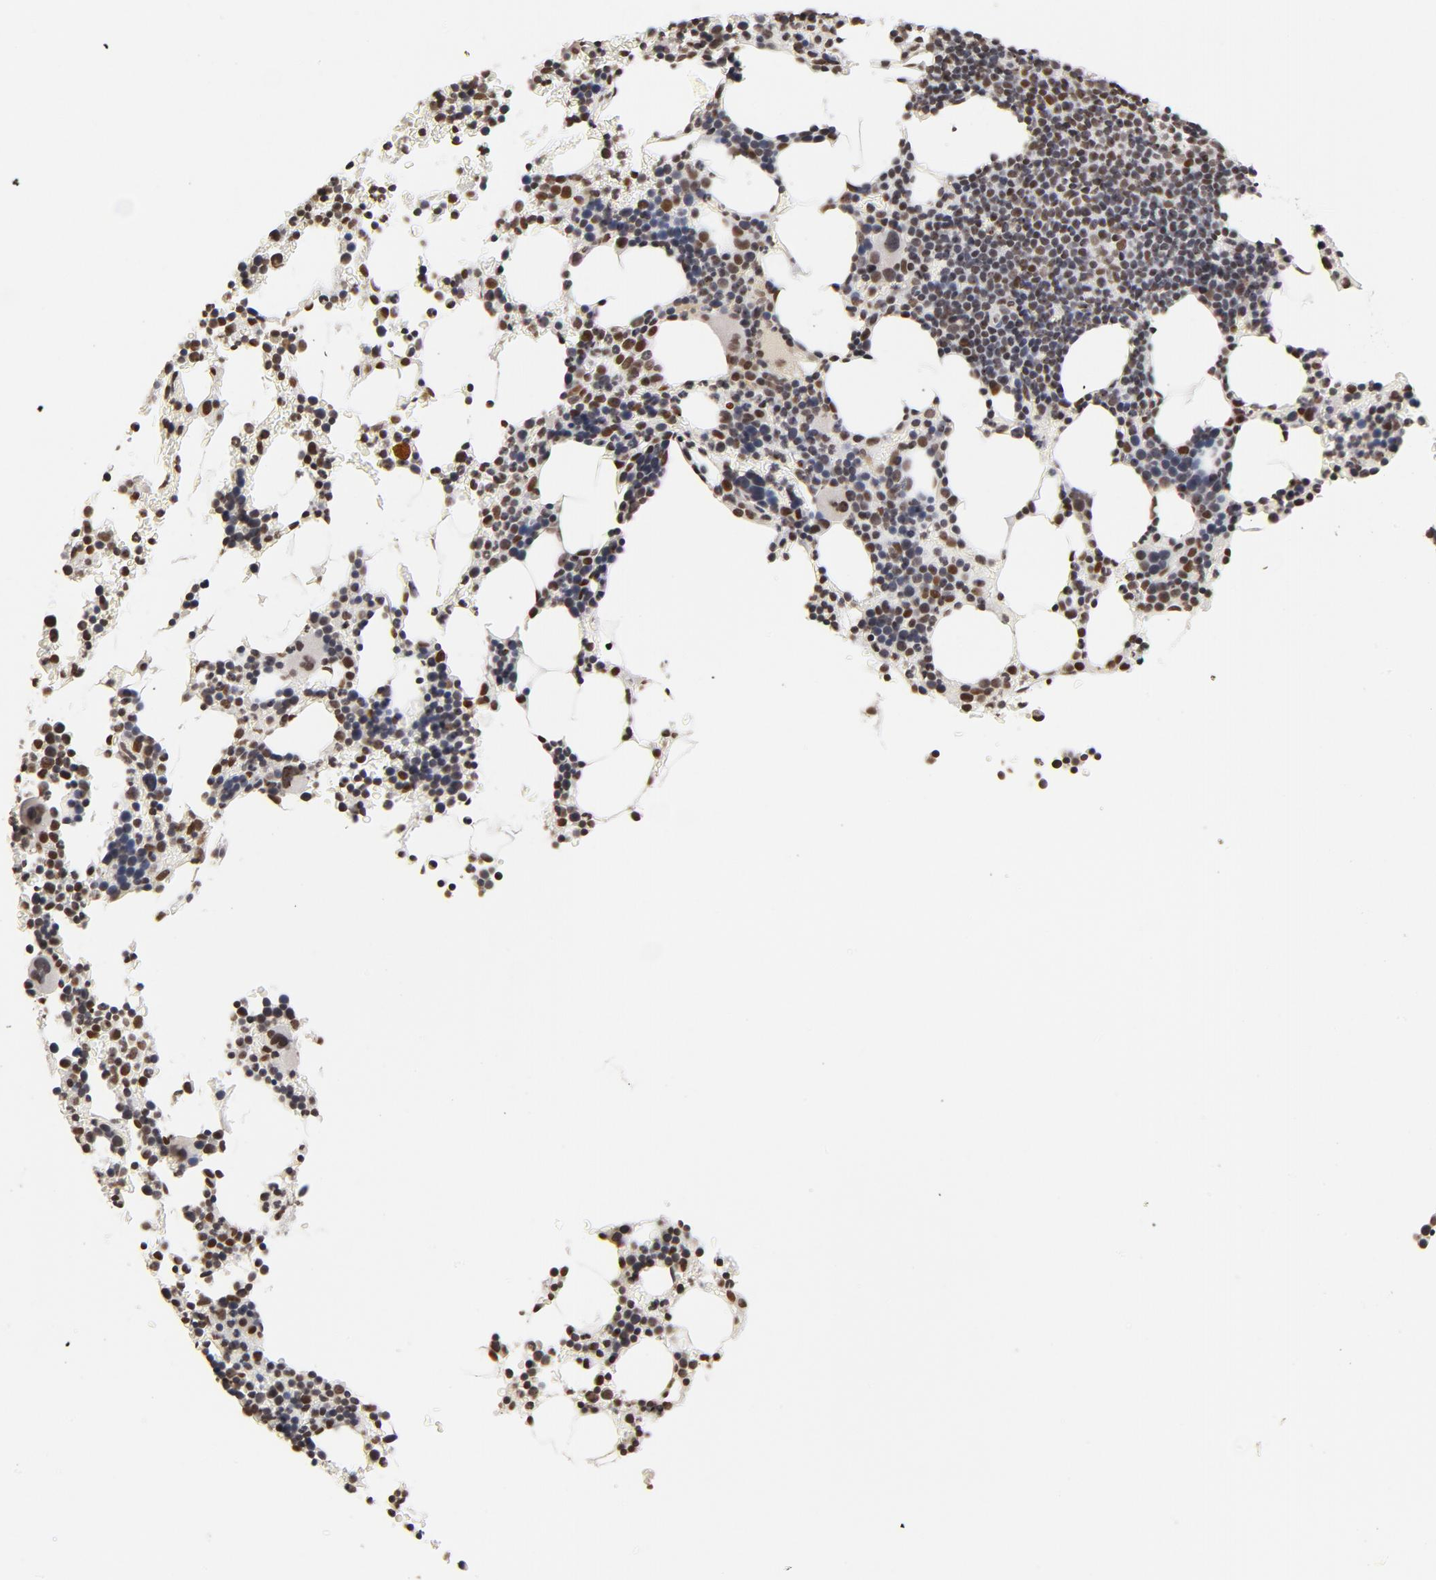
{"staining": {"intensity": "moderate", "quantity": "25%-75%", "location": "nuclear"}, "tissue": "bone marrow", "cell_type": "Hematopoietic cells", "image_type": "normal", "snomed": [{"axis": "morphology", "description": "Normal tissue, NOS"}, {"axis": "topography", "description": "Bone marrow"}], "caption": "Protein expression analysis of benign human bone marrow reveals moderate nuclear positivity in approximately 25%-75% of hematopoietic cells. (Brightfield microscopy of DAB IHC at high magnification).", "gene": "TP53BP1", "patient": {"sex": "female", "age": 78}}